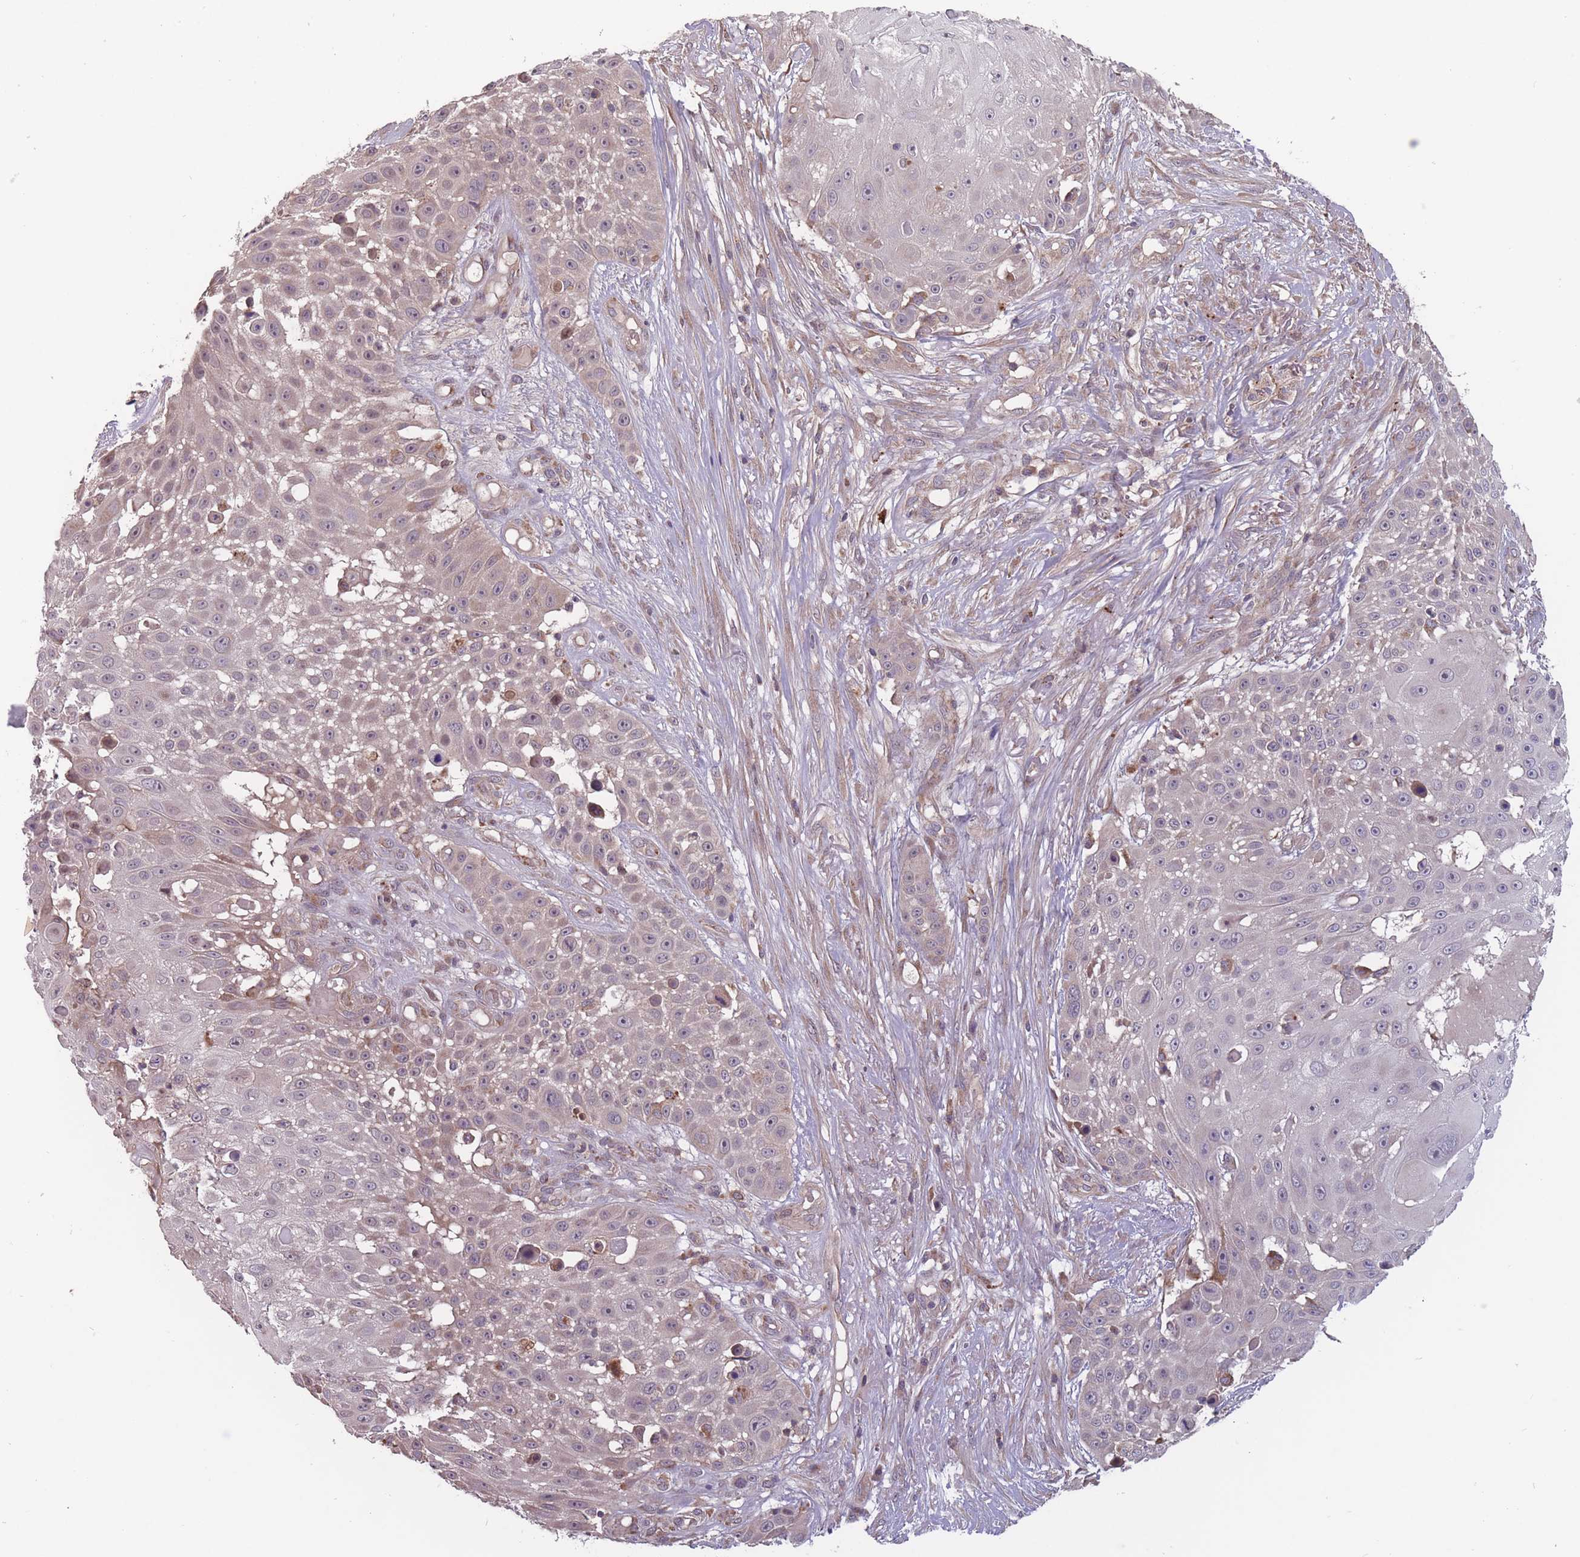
{"staining": {"intensity": "weak", "quantity": "<25%", "location": "cytoplasmic/membranous"}, "tissue": "skin cancer", "cell_type": "Tumor cells", "image_type": "cancer", "snomed": [{"axis": "morphology", "description": "Squamous cell carcinoma, NOS"}, {"axis": "topography", "description": "Skin"}], "caption": "Skin cancer (squamous cell carcinoma) was stained to show a protein in brown. There is no significant positivity in tumor cells. (Brightfield microscopy of DAB immunohistochemistry at high magnification).", "gene": "ITPKC", "patient": {"sex": "female", "age": 86}}